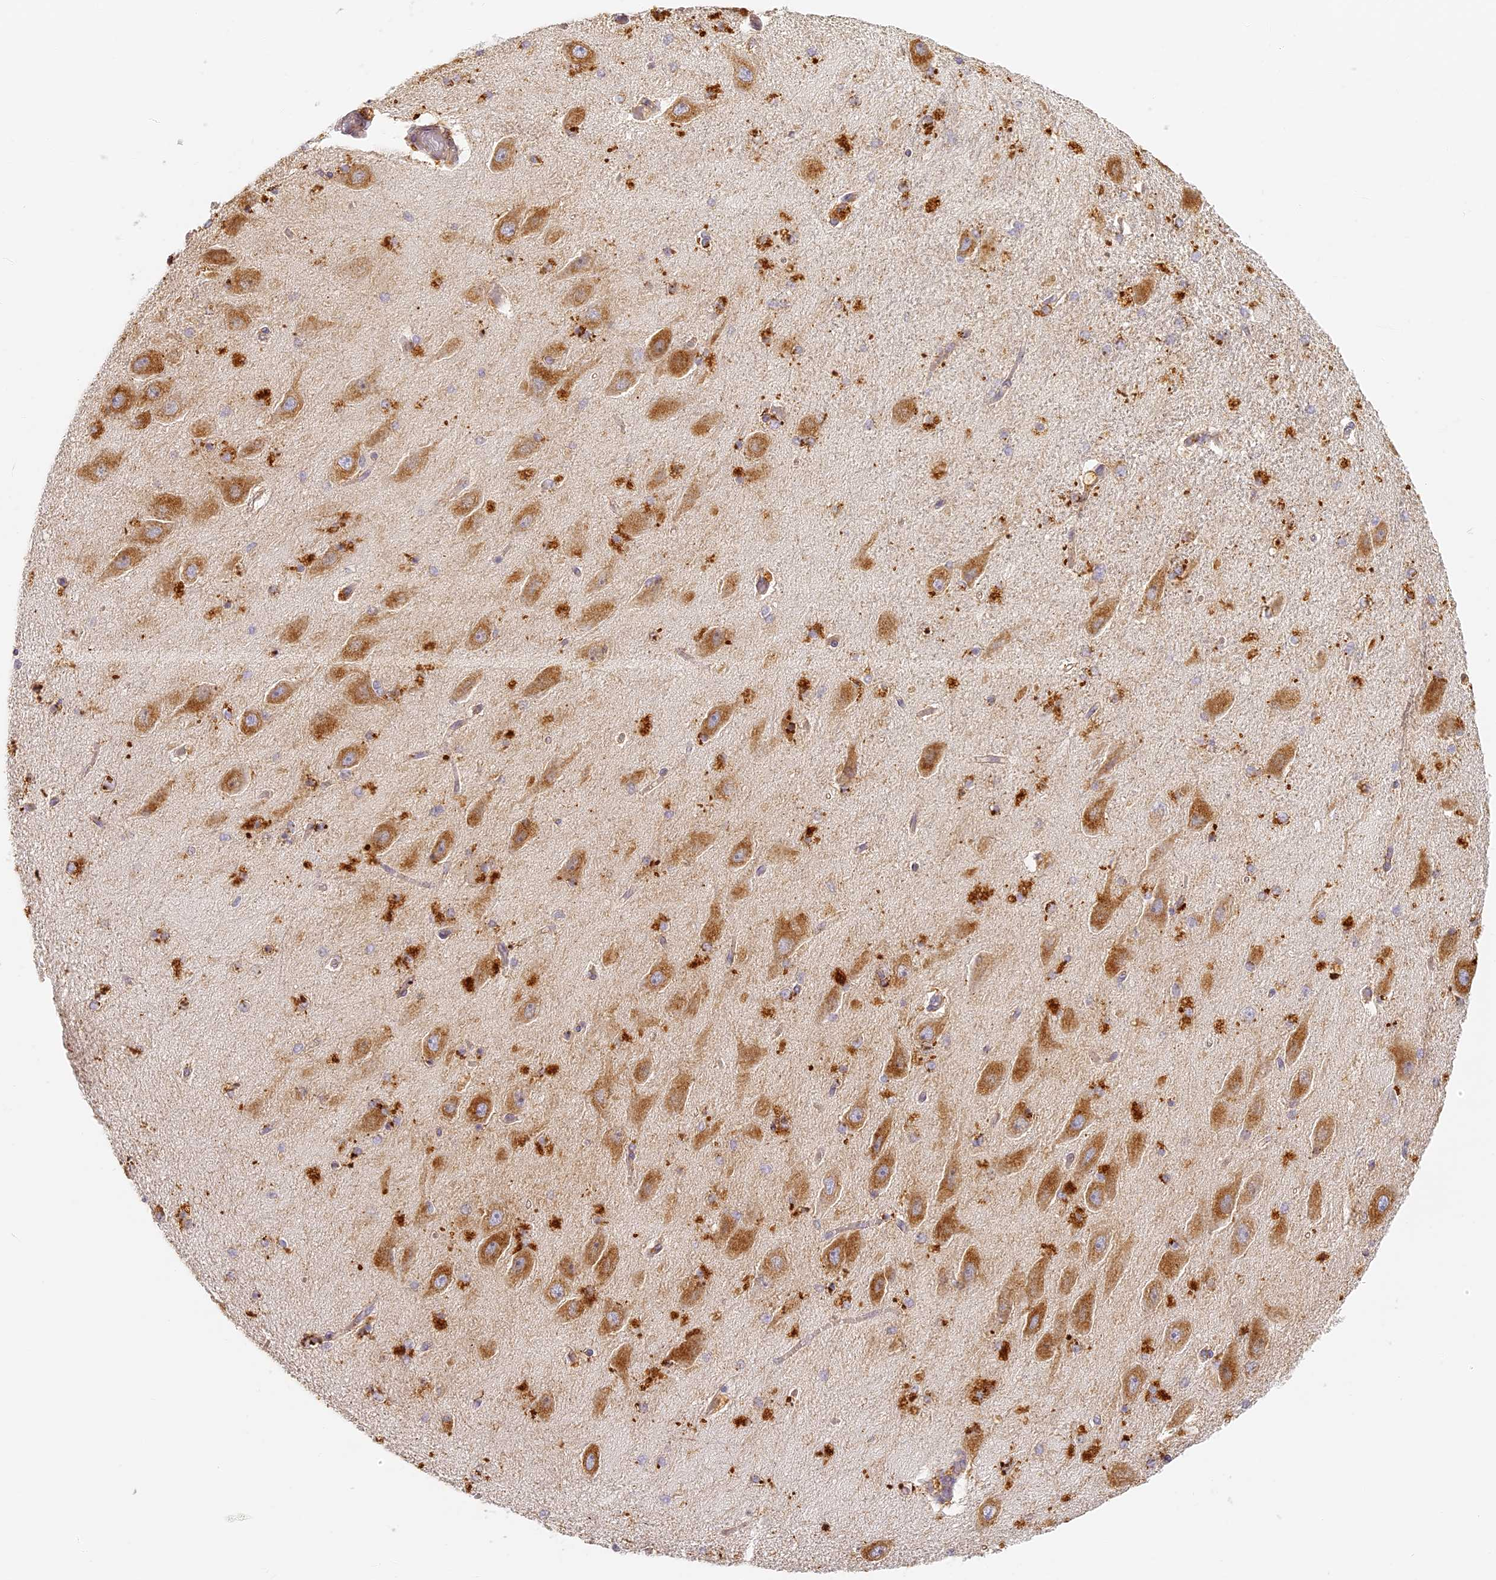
{"staining": {"intensity": "moderate", "quantity": ">75%", "location": "cytoplasmic/membranous"}, "tissue": "hippocampus", "cell_type": "Glial cells", "image_type": "normal", "snomed": [{"axis": "morphology", "description": "Normal tissue, NOS"}, {"axis": "topography", "description": "Hippocampus"}], "caption": "Immunohistochemical staining of unremarkable human hippocampus exhibits >75% levels of moderate cytoplasmic/membranous protein positivity in approximately >75% of glial cells.", "gene": "LAMP2", "patient": {"sex": "female", "age": 54}}